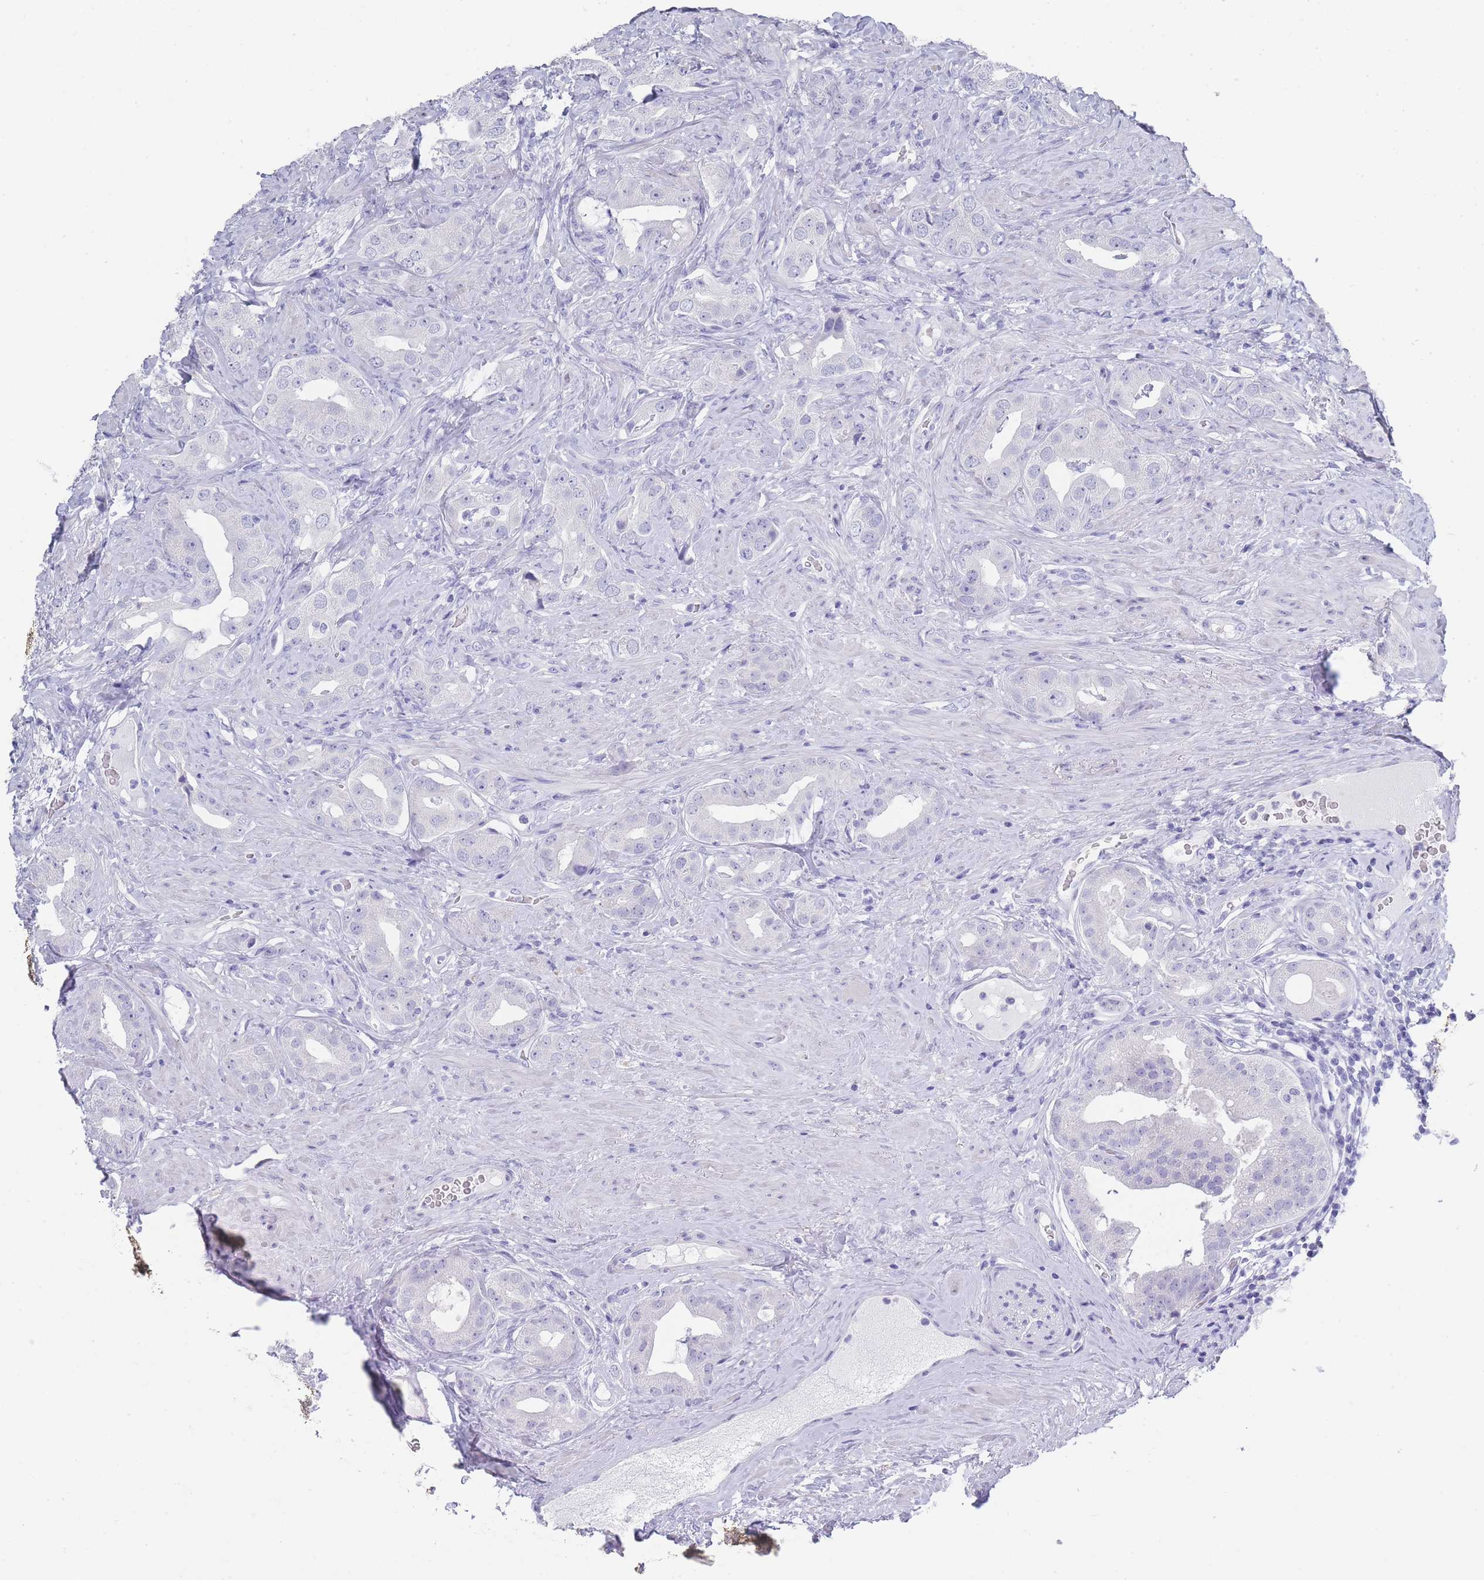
{"staining": {"intensity": "negative", "quantity": "none", "location": "none"}, "tissue": "prostate cancer", "cell_type": "Tumor cells", "image_type": "cancer", "snomed": [{"axis": "morphology", "description": "Adenocarcinoma, High grade"}, {"axis": "topography", "description": "Prostate"}], "caption": "Immunohistochemistry histopathology image of neoplastic tissue: prostate cancer (adenocarcinoma (high-grade)) stained with DAB demonstrates no significant protein positivity in tumor cells.", "gene": "RAB2B", "patient": {"sex": "male", "age": 63}}